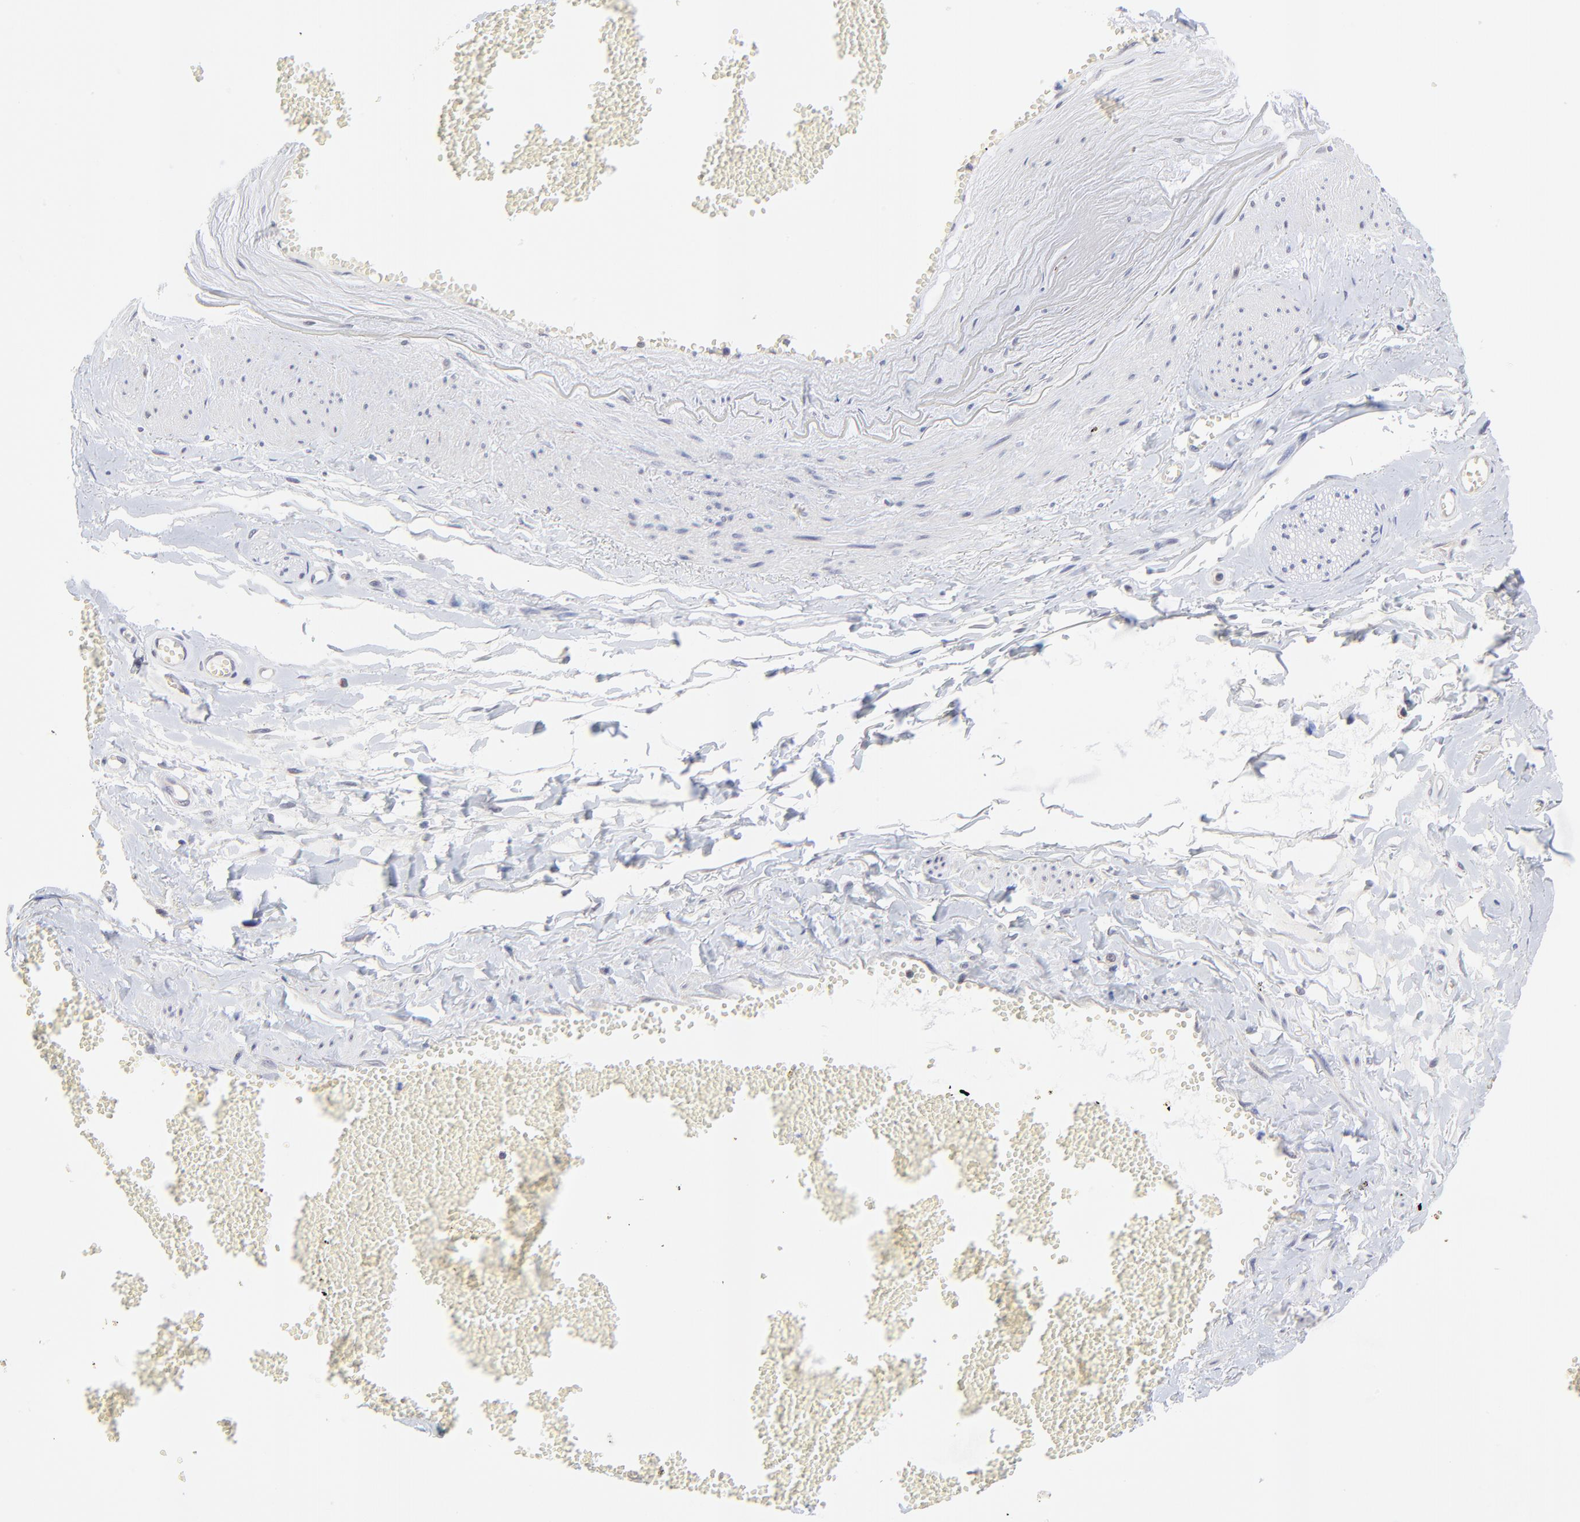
{"staining": {"intensity": "negative", "quantity": "none", "location": "none"}, "tissue": "adipose tissue", "cell_type": "Adipocytes", "image_type": "normal", "snomed": [{"axis": "morphology", "description": "Normal tissue, NOS"}, {"axis": "morphology", "description": "Inflammation, NOS"}, {"axis": "topography", "description": "Salivary gland"}, {"axis": "topography", "description": "Peripheral nerve tissue"}], "caption": "High magnification brightfield microscopy of benign adipose tissue stained with DAB (3,3'-diaminobenzidine) (brown) and counterstained with hematoxylin (blue): adipocytes show no significant positivity.", "gene": "FBXO8", "patient": {"sex": "female", "age": 75}}